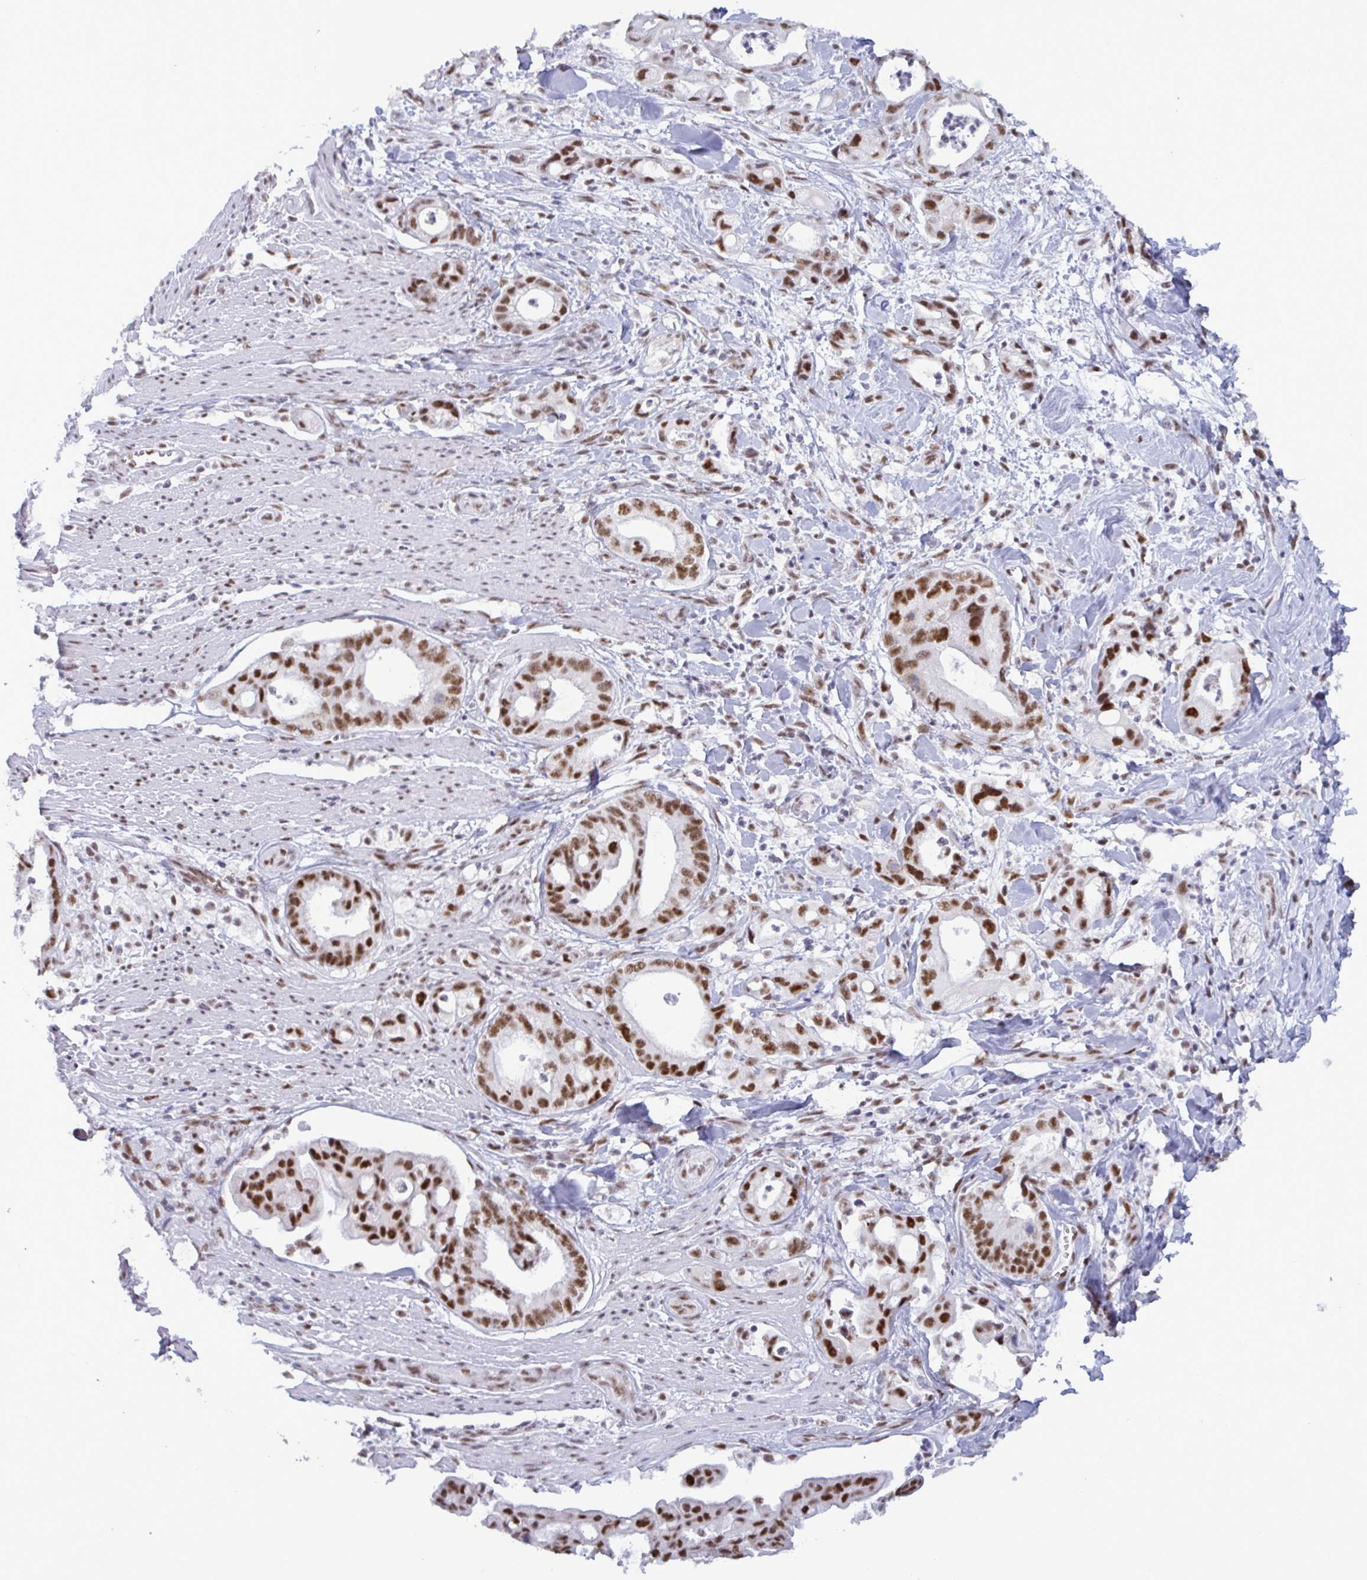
{"staining": {"intensity": "strong", "quantity": ">75%", "location": "nuclear"}, "tissue": "pancreatic cancer", "cell_type": "Tumor cells", "image_type": "cancer", "snomed": [{"axis": "morphology", "description": "Adenocarcinoma, NOS"}, {"axis": "topography", "description": "Pancreas"}], "caption": "A histopathology image of human adenocarcinoma (pancreatic) stained for a protein shows strong nuclear brown staining in tumor cells. (IHC, brightfield microscopy, high magnification).", "gene": "PPP1R10", "patient": {"sex": "male", "age": 68}}